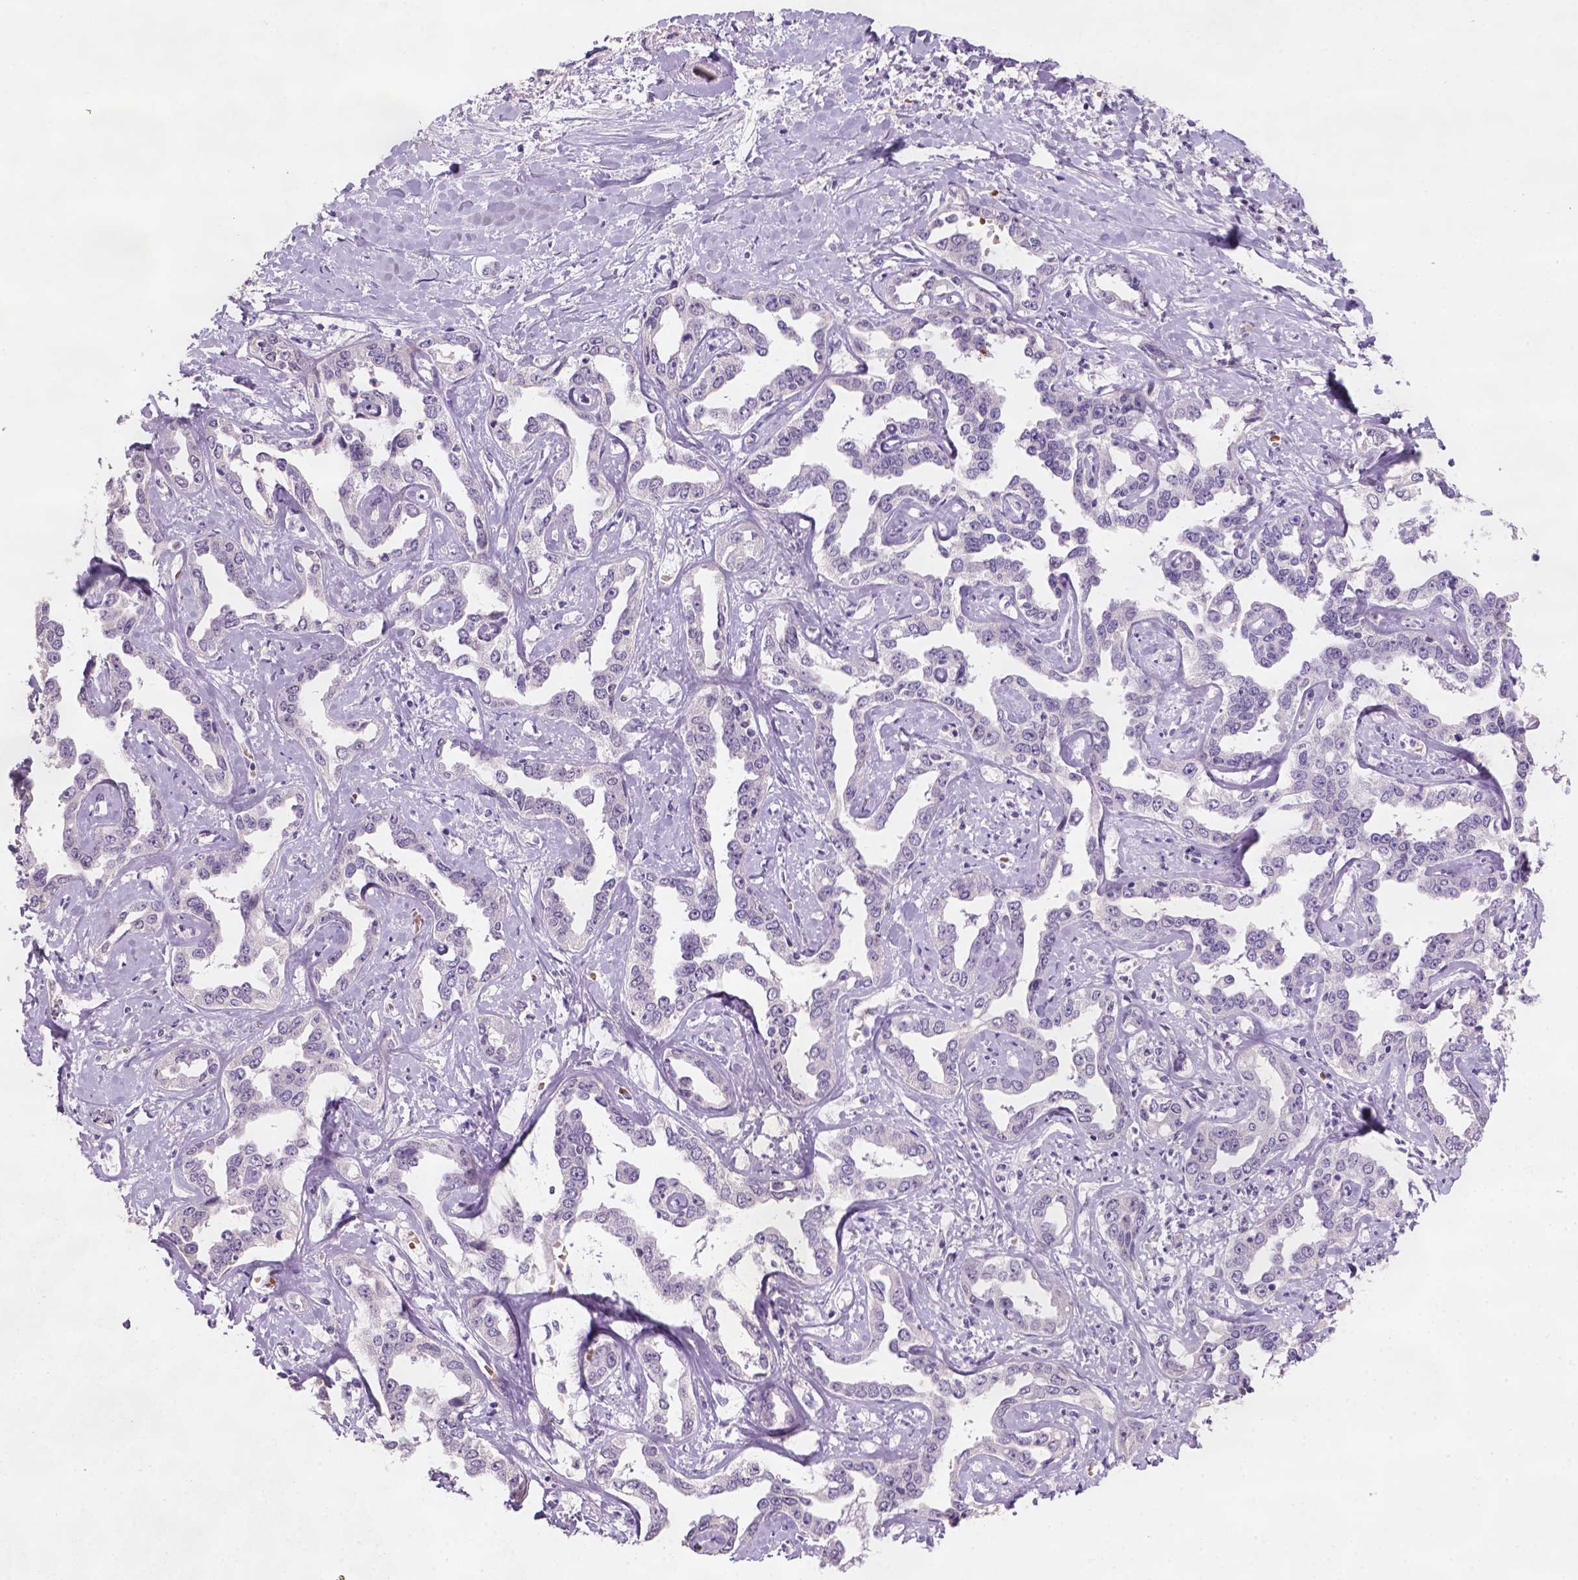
{"staining": {"intensity": "negative", "quantity": "none", "location": "none"}, "tissue": "liver cancer", "cell_type": "Tumor cells", "image_type": "cancer", "snomed": [{"axis": "morphology", "description": "Cholangiocarcinoma"}, {"axis": "topography", "description": "Liver"}], "caption": "This image is of liver cholangiocarcinoma stained with immunohistochemistry (IHC) to label a protein in brown with the nuclei are counter-stained blue. There is no positivity in tumor cells.", "gene": "ZMAT4", "patient": {"sex": "male", "age": 59}}